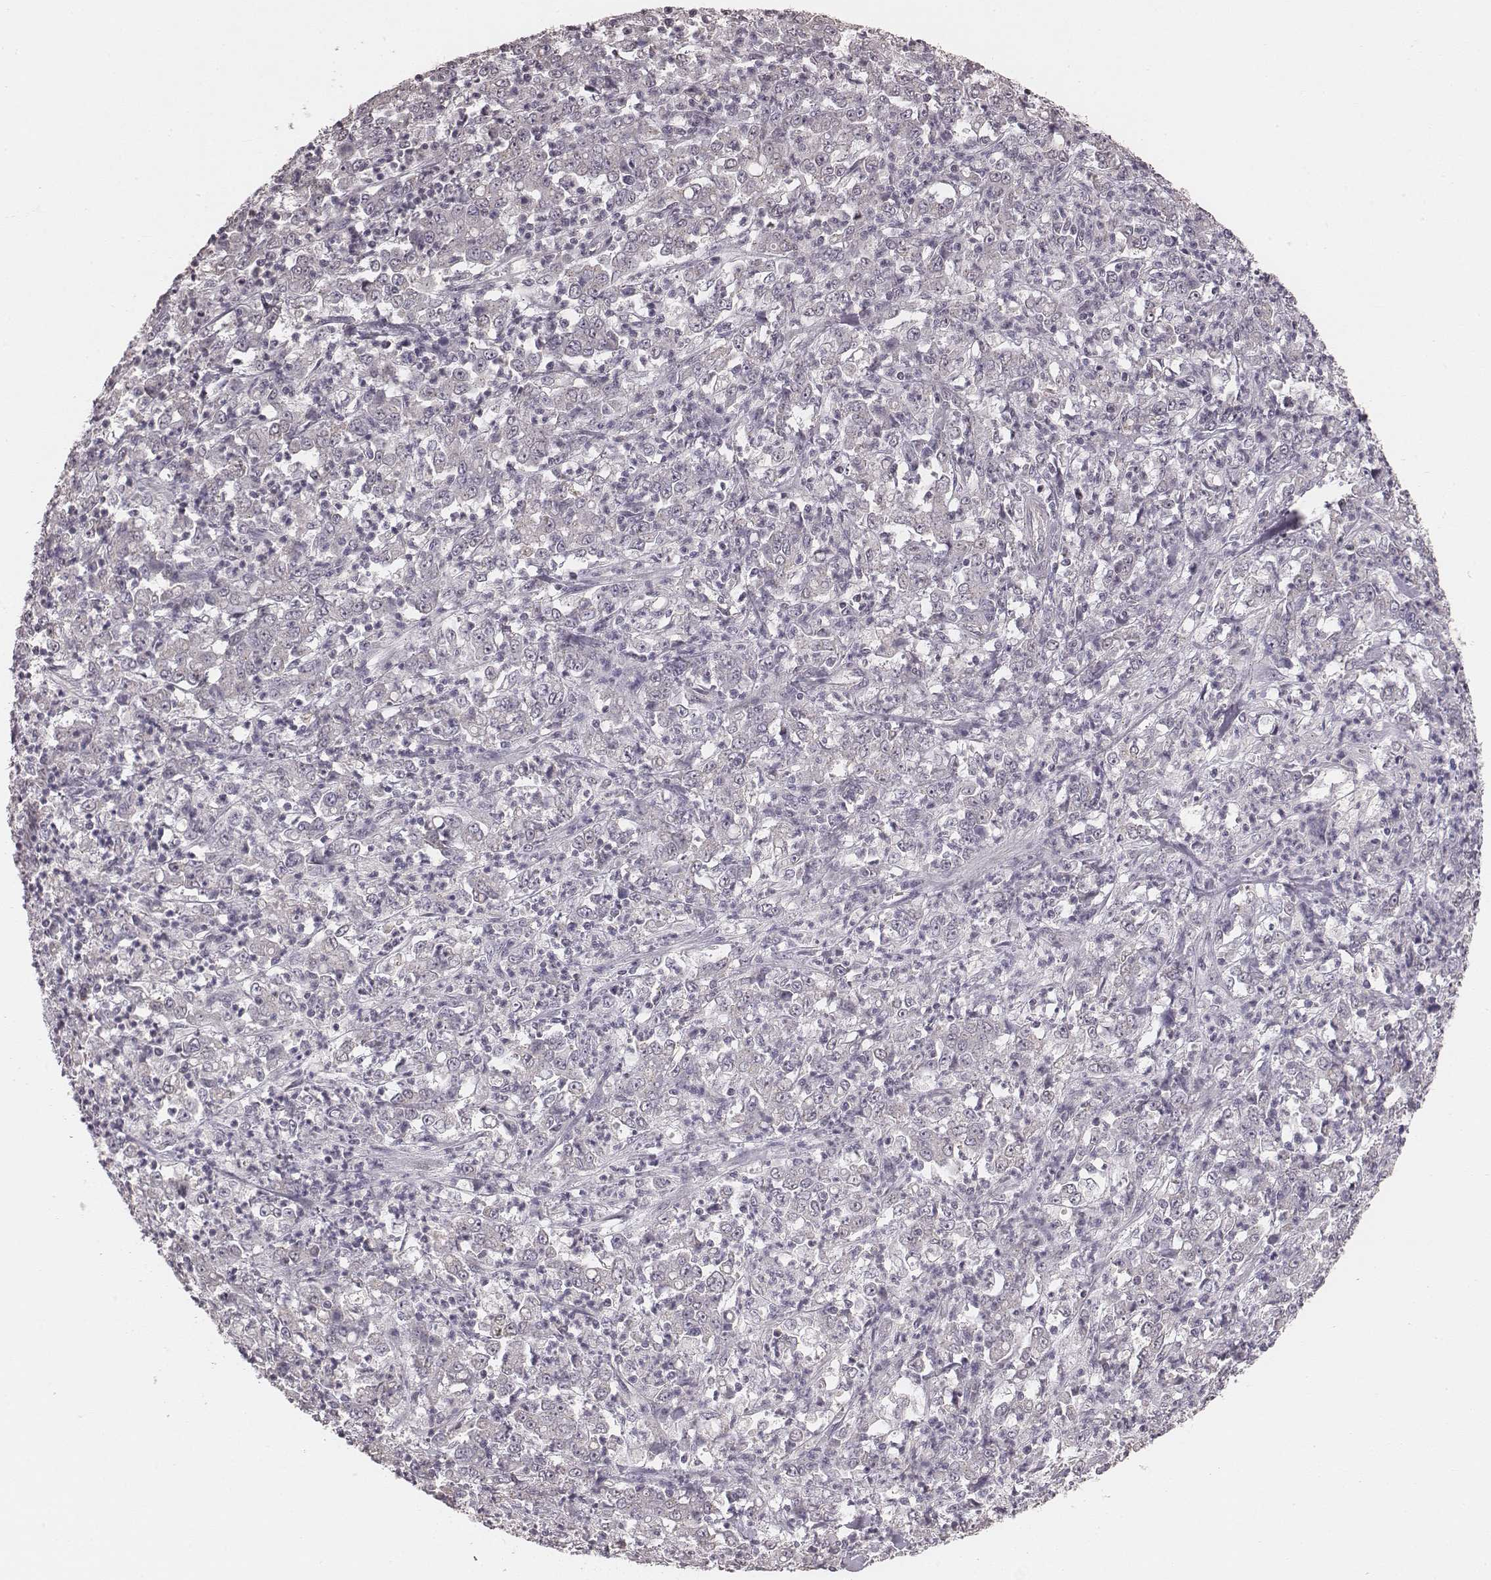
{"staining": {"intensity": "negative", "quantity": "none", "location": "none"}, "tissue": "stomach cancer", "cell_type": "Tumor cells", "image_type": "cancer", "snomed": [{"axis": "morphology", "description": "Adenocarcinoma, NOS"}, {"axis": "topography", "description": "Stomach, lower"}], "caption": "The micrograph shows no significant positivity in tumor cells of stomach cancer (adenocarcinoma).", "gene": "SLC7A4", "patient": {"sex": "female", "age": 71}}